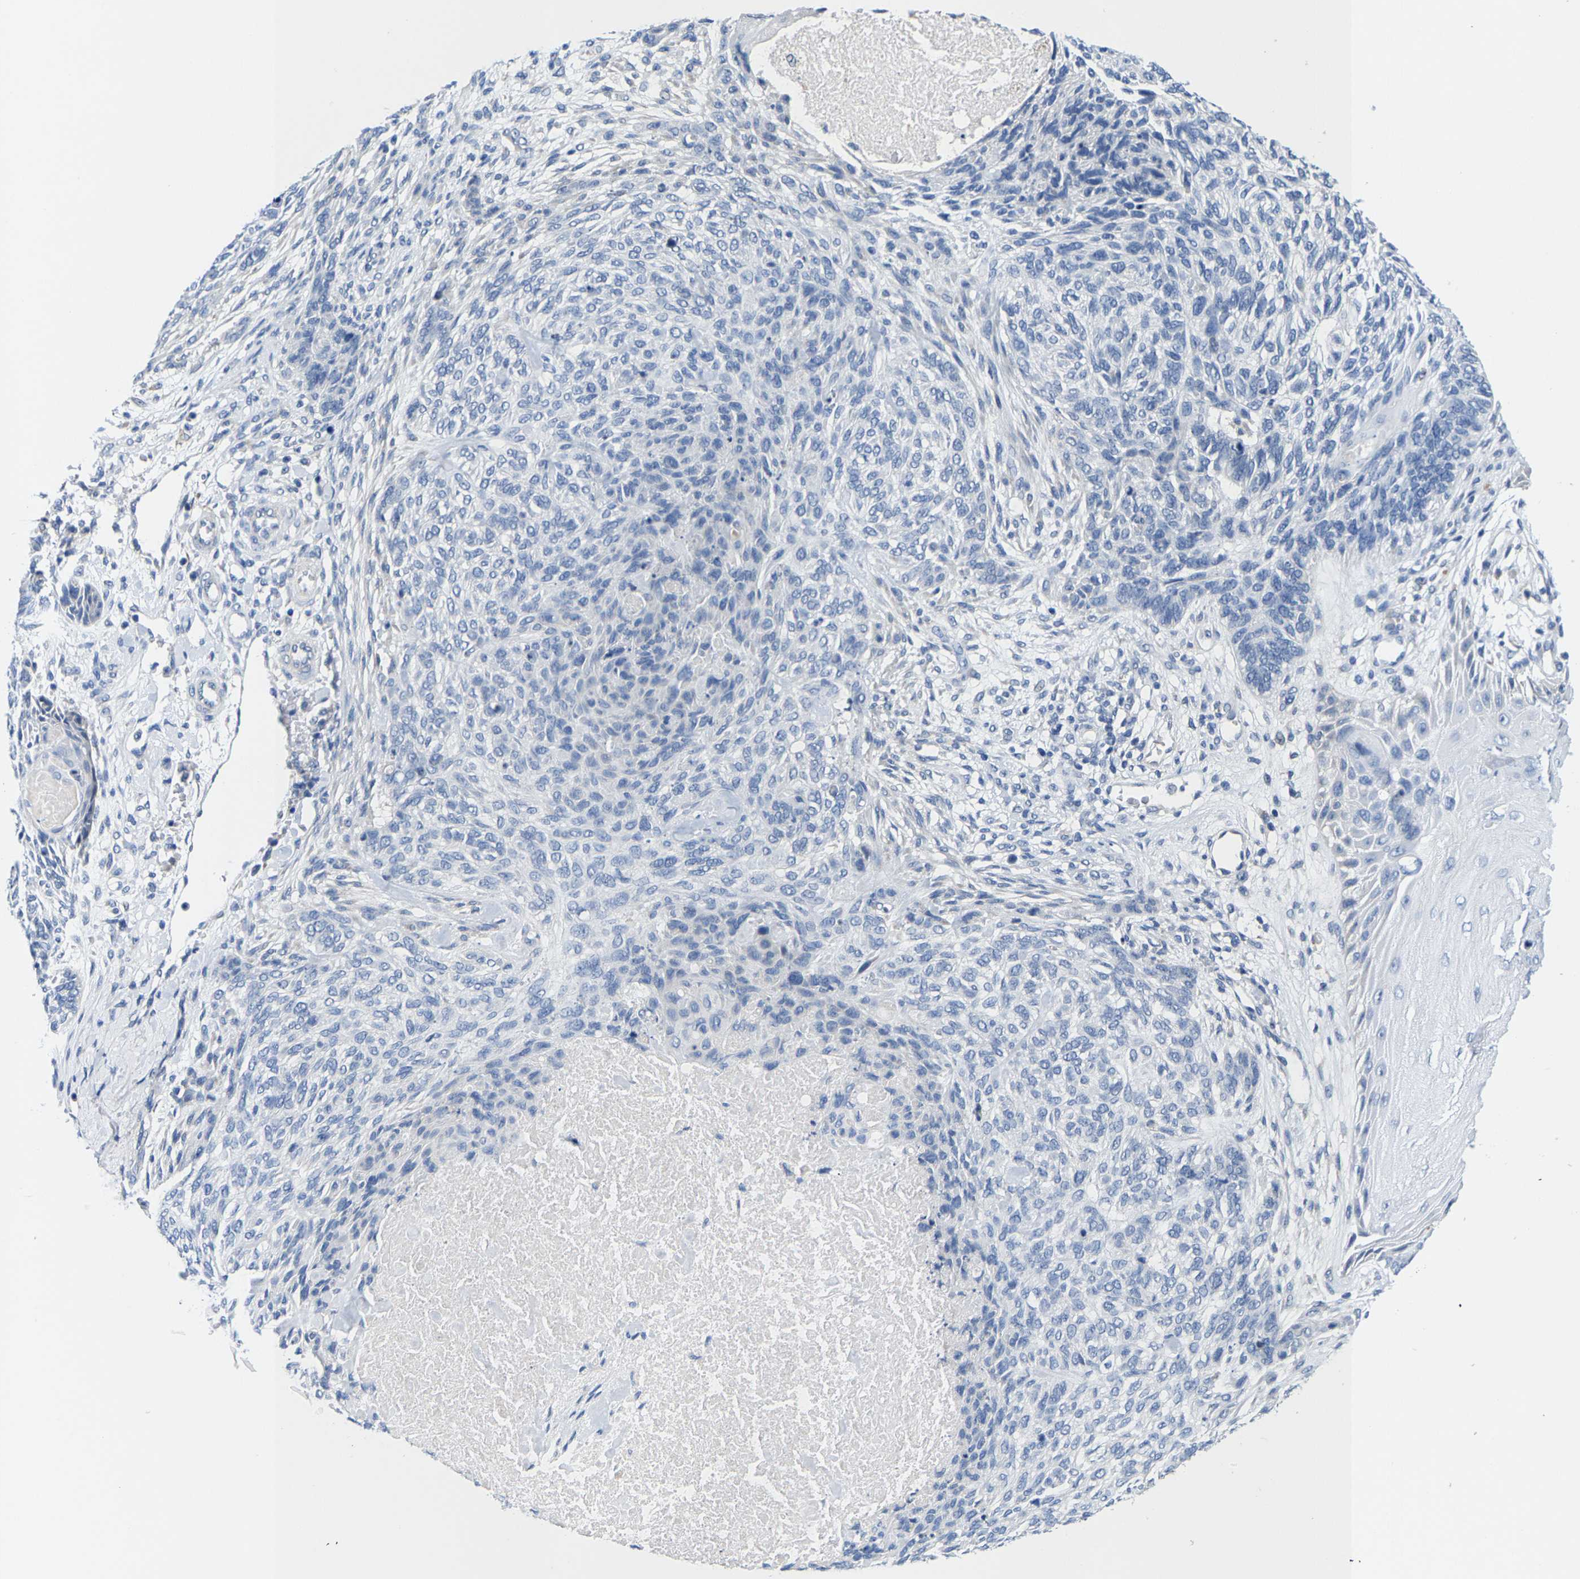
{"staining": {"intensity": "negative", "quantity": "none", "location": "none"}, "tissue": "skin cancer", "cell_type": "Tumor cells", "image_type": "cancer", "snomed": [{"axis": "morphology", "description": "Basal cell carcinoma"}, {"axis": "topography", "description": "Skin"}], "caption": "Immunohistochemical staining of skin cancer shows no significant expression in tumor cells.", "gene": "KLHL1", "patient": {"sex": "male", "age": 55}}